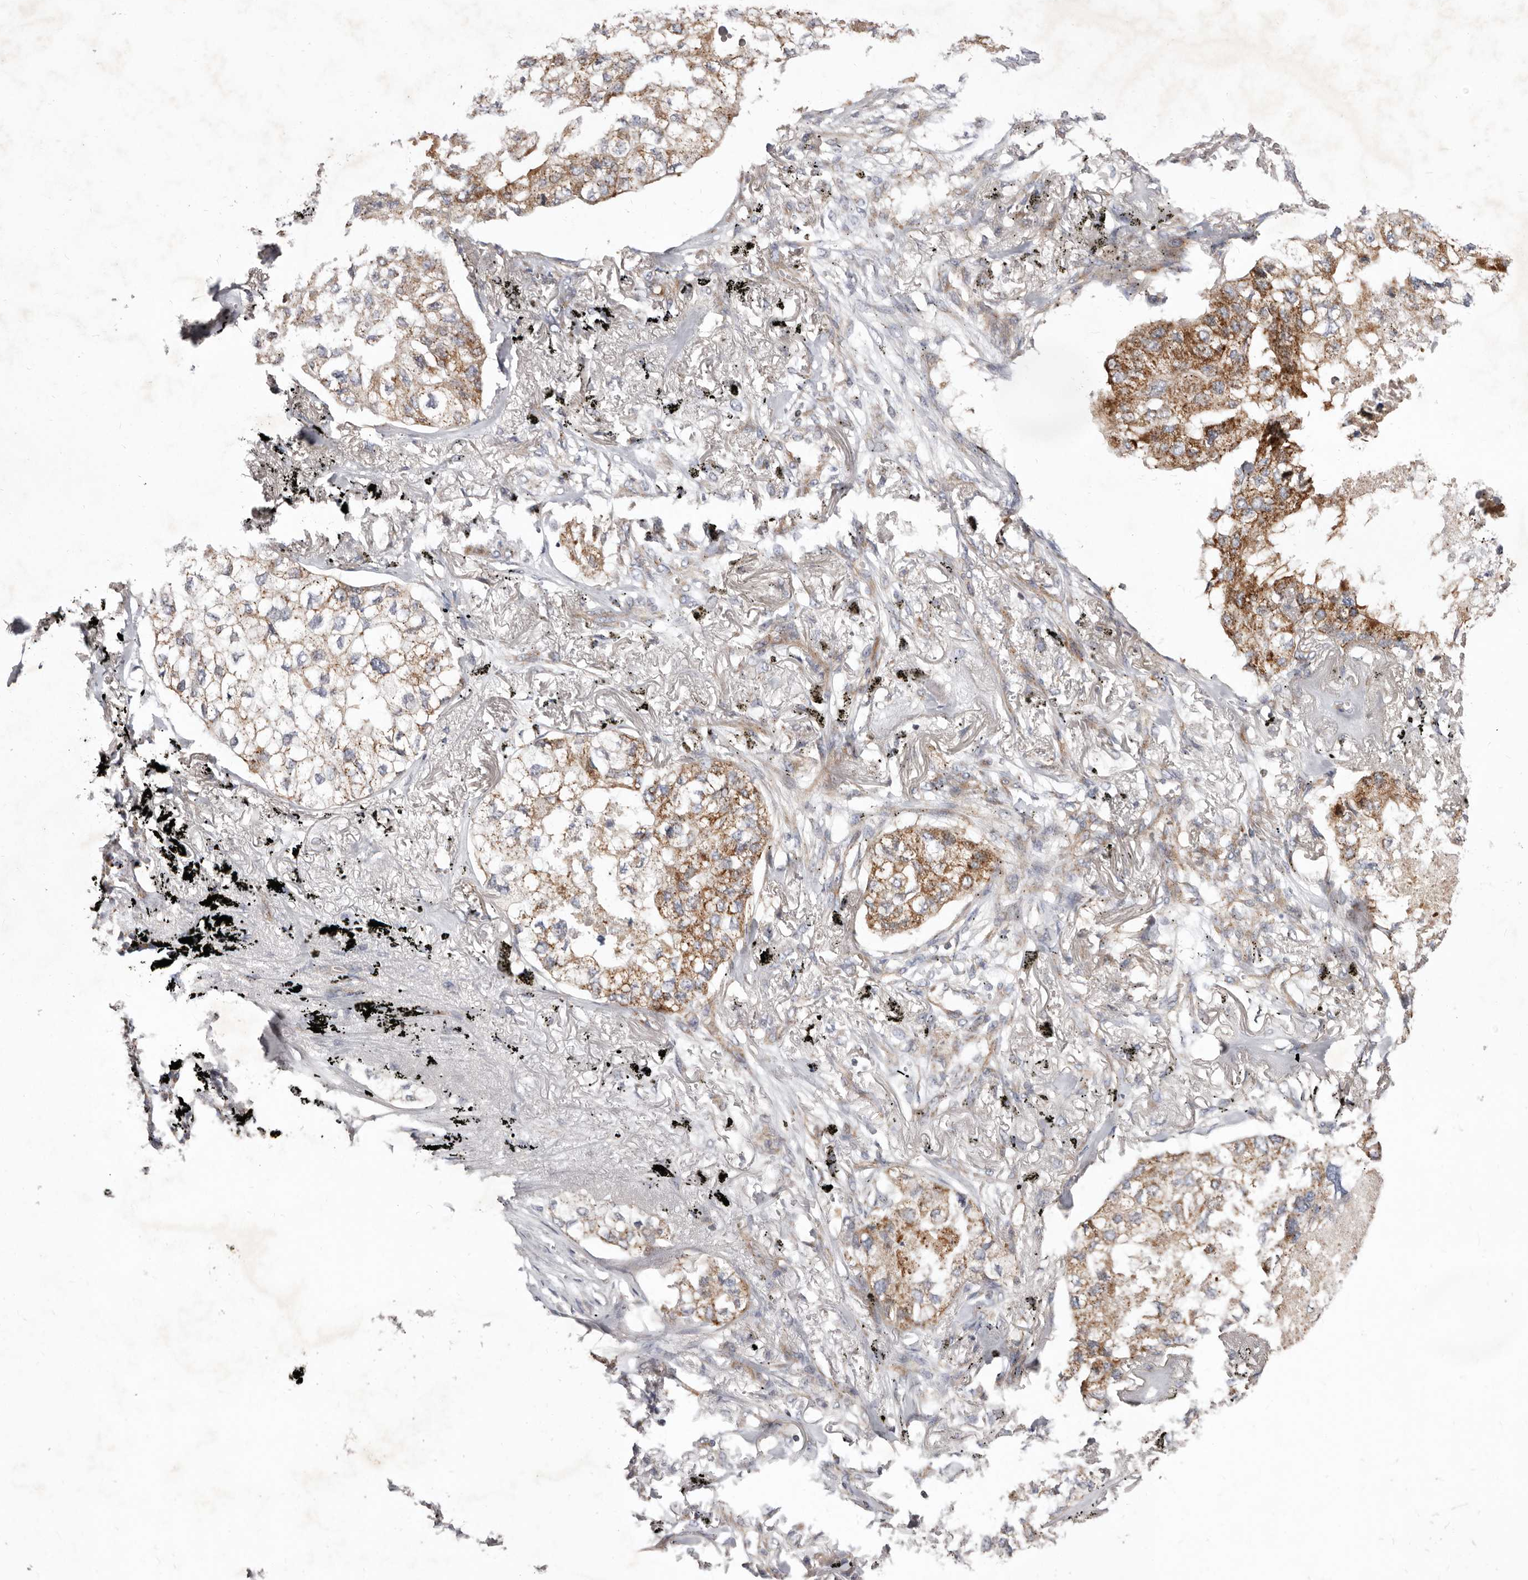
{"staining": {"intensity": "moderate", "quantity": ">75%", "location": "cytoplasmic/membranous"}, "tissue": "lung cancer", "cell_type": "Tumor cells", "image_type": "cancer", "snomed": [{"axis": "morphology", "description": "Adenocarcinoma, NOS"}, {"axis": "topography", "description": "Lung"}], "caption": "Moderate cytoplasmic/membranous protein positivity is identified in about >75% of tumor cells in lung adenocarcinoma.", "gene": "TIMM17B", "patient": {"sex": "male", "age": 65}}